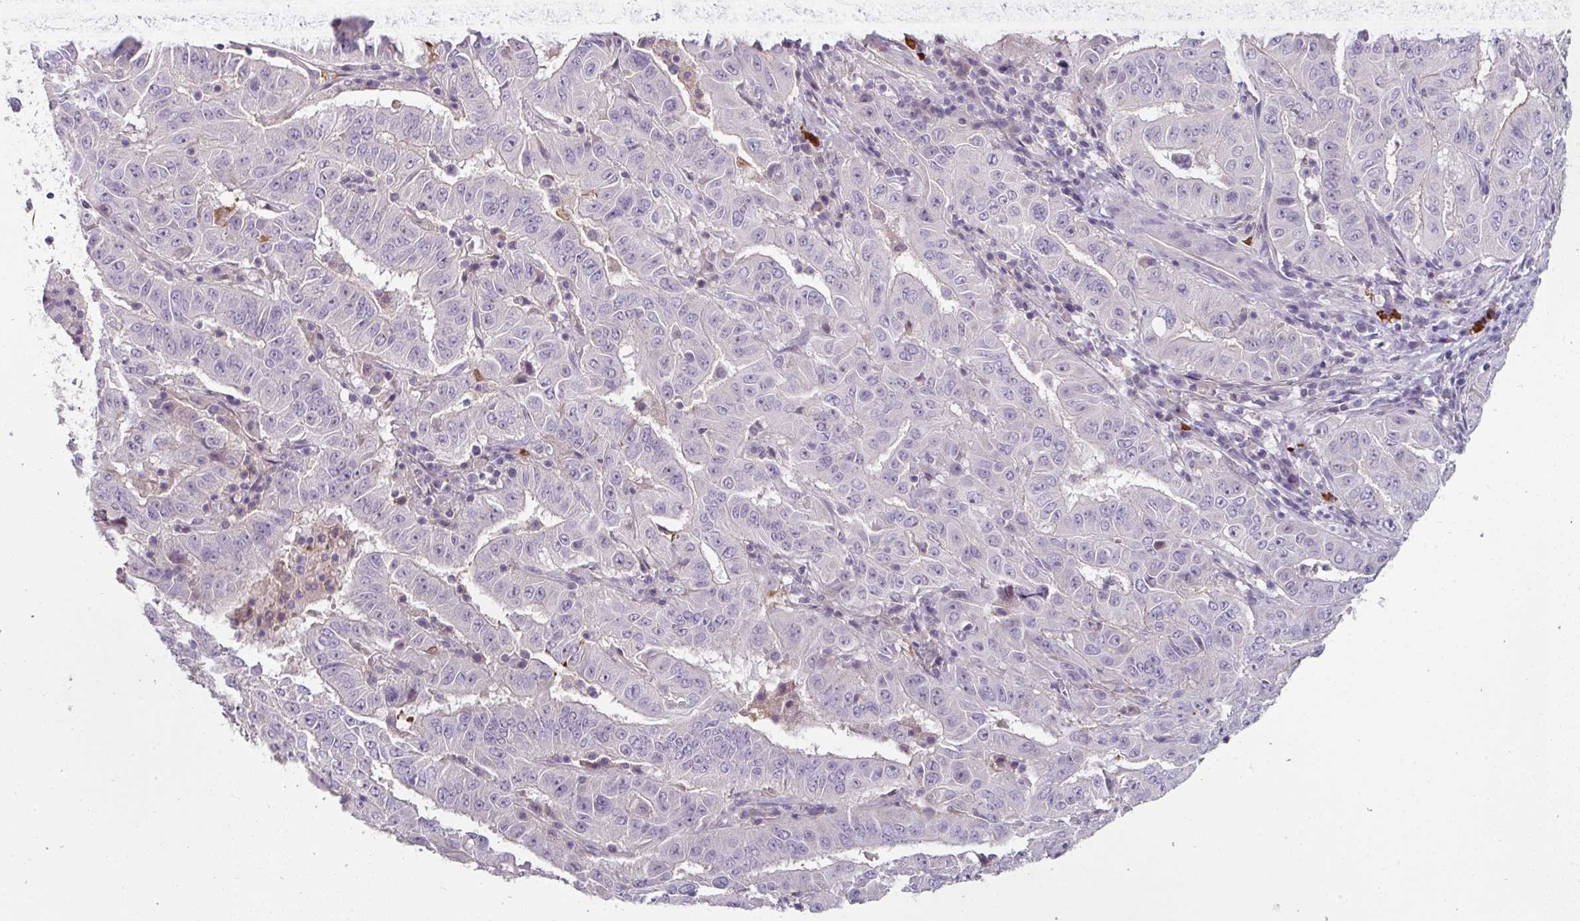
{"staining": {"intensity": "negative", "quantity": "none", "location": "none"}, "tissue": "pancreatic cancer", "cell_type": "Tumor cells", "image_type": "cancer", "snomed": [{"axis": "morphology", "description": "Adenocarcinoma, NOS"}, {"axis": "topography", "description": "Pancreas"}], "caption": "DAB (3,3'-diaminobenzidine) immunohistochemical staining of human adenocarcinoma (pancreatic) exhibits no significant expression in tumor cells.", "gene": "FHAD1", "patient": {"sex": "male", "age": 63}}